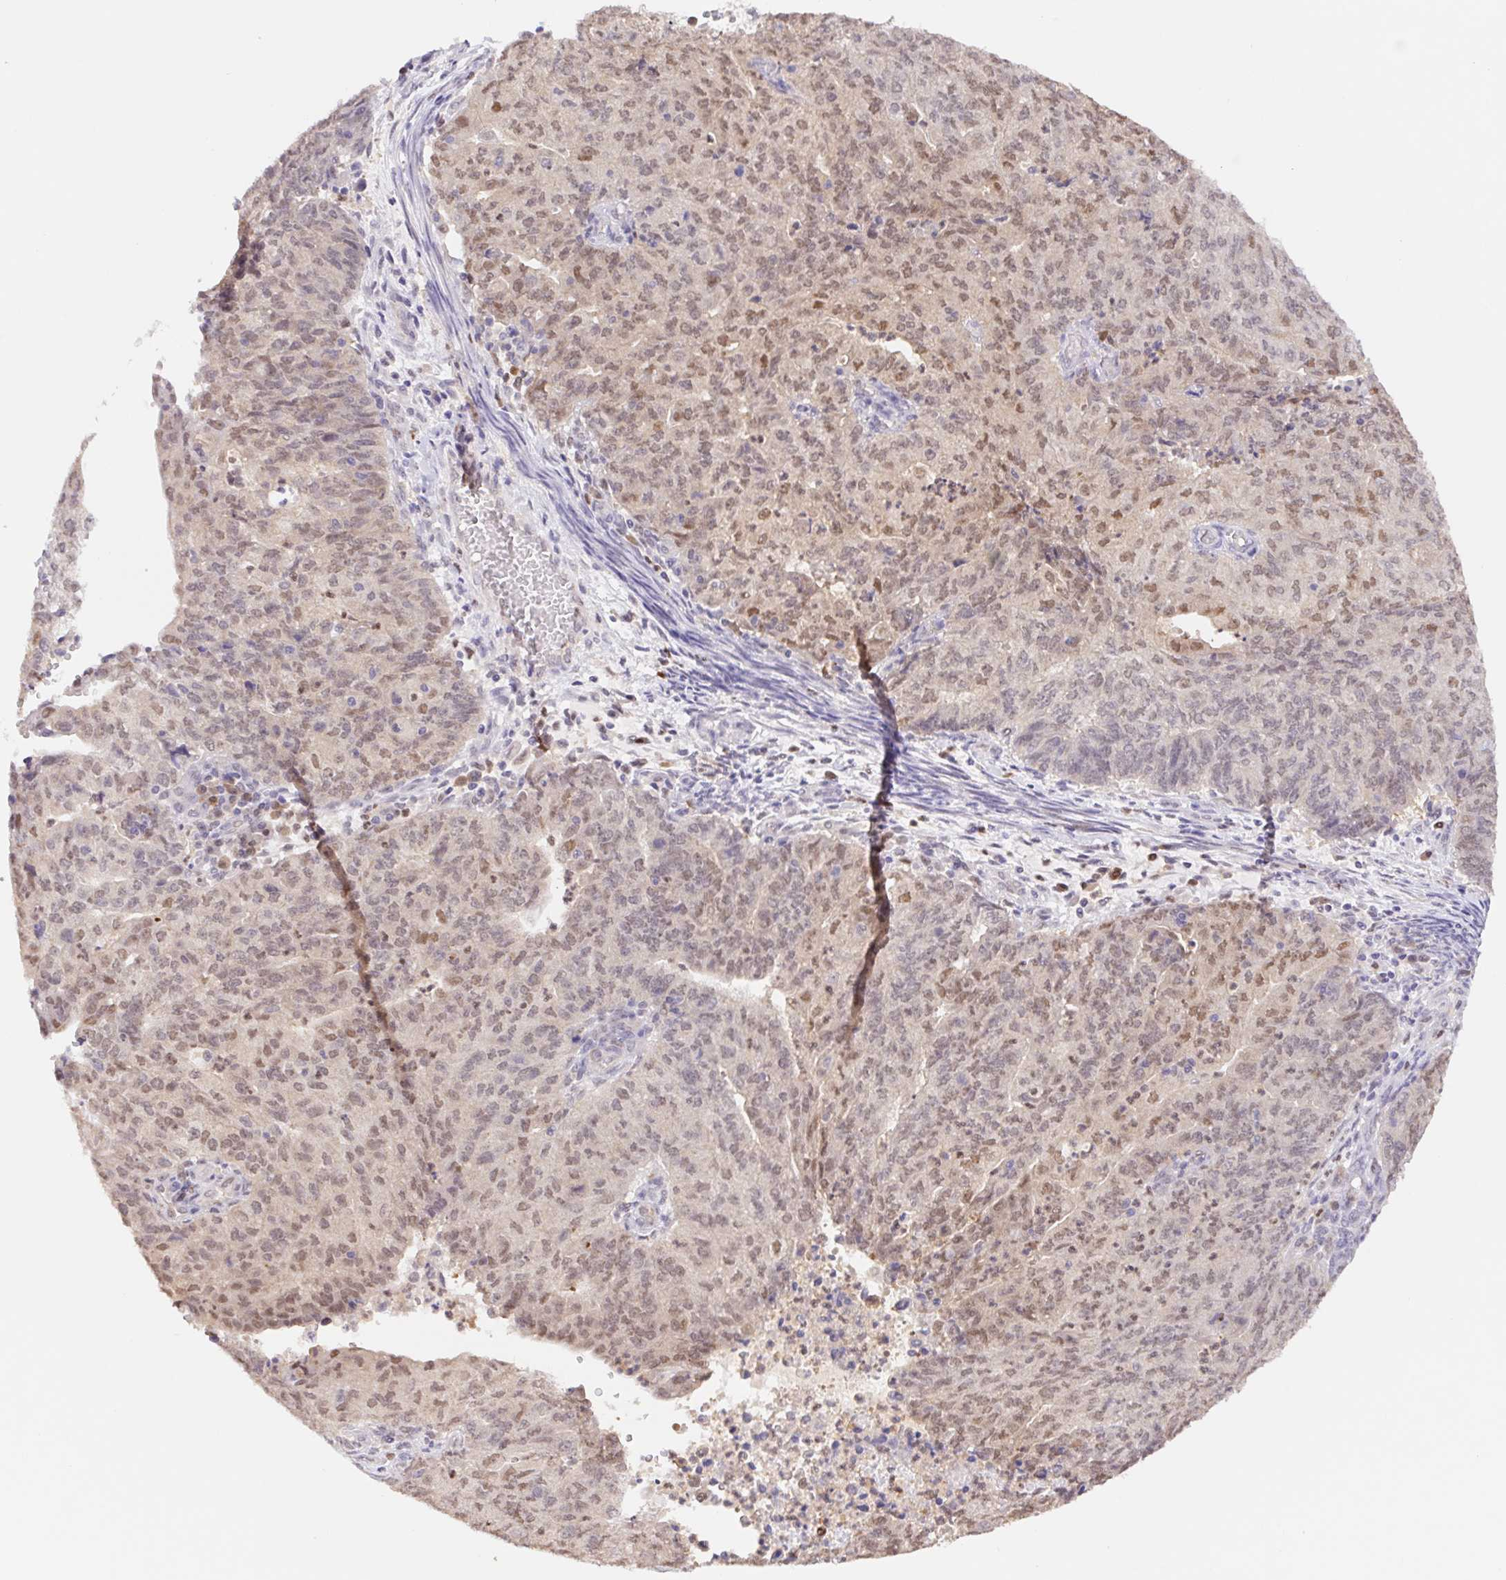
{"staining": {"intensity": "weak", "quantity": ">75%", "location": "nuclear"}, "tissue": "endometrial cancer", "cell_type": "Tumor cells", "image_type": "cancer", "snomed": [{"axis": "morphology", "description": "Adenocarcinoma, NOS"}, {"axis": "topography", "description": "Endometrium"}], "caption": "Endometrial cancer (adenocarcinoma) tissue exhibits weak nuclear positivity in about >75% of tumor cells, visualized by immunohistochemistry.", "gene": "L3MBTL4", "patient": {"sex": "female", "age": 82}}